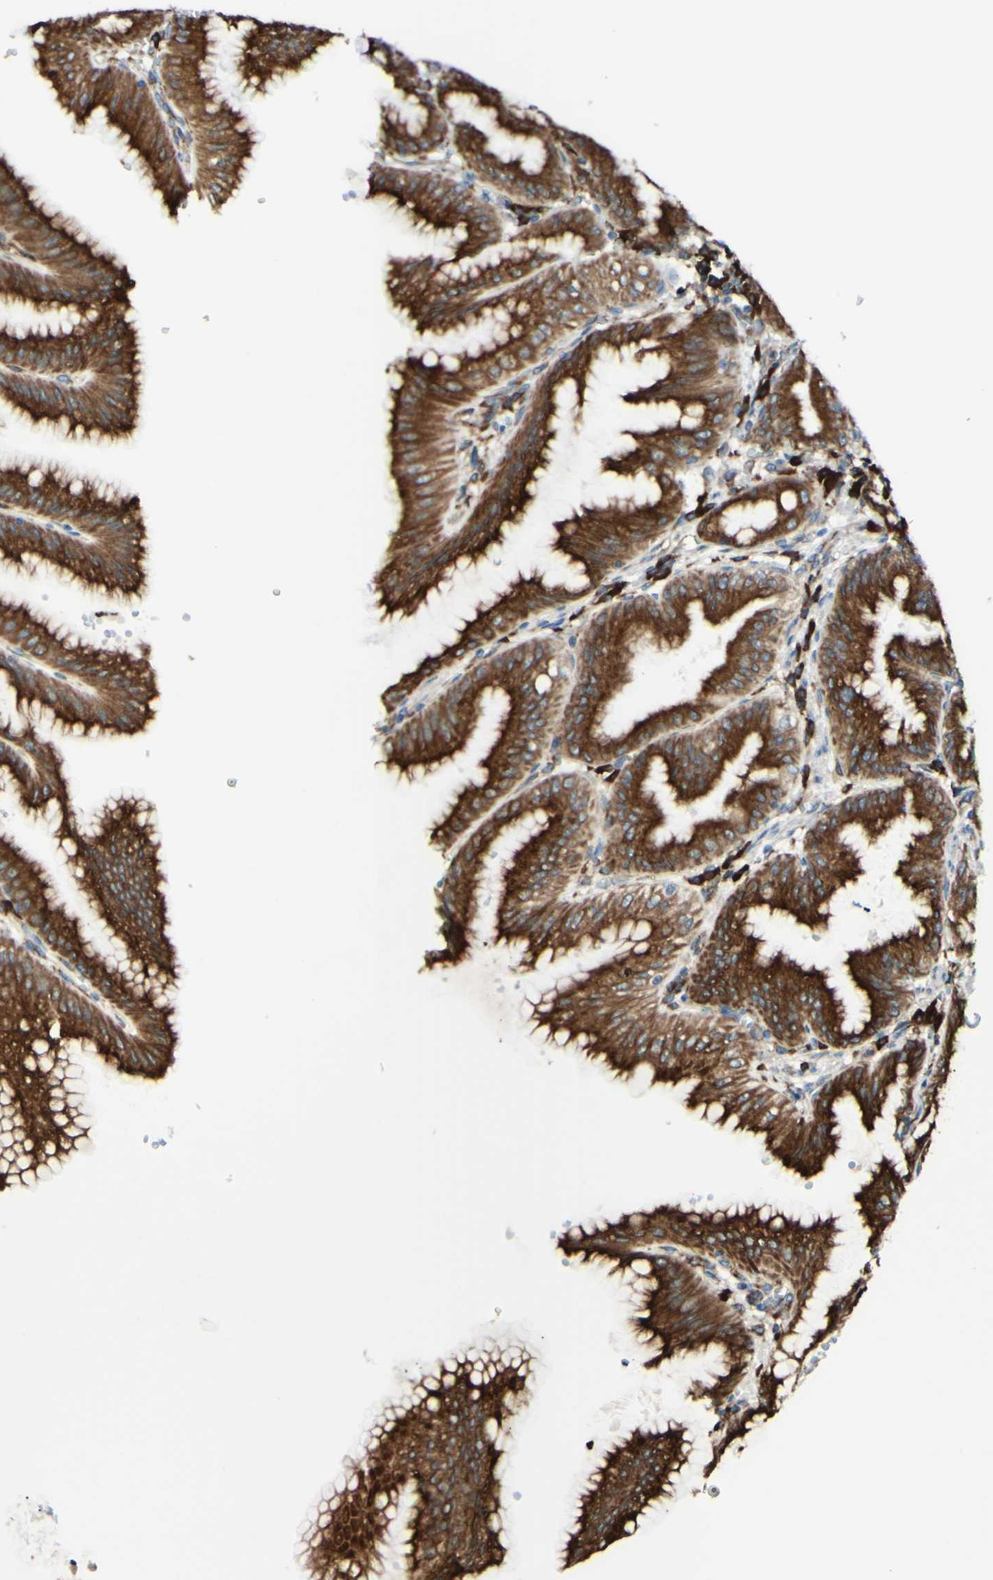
{"staining": {"intensity": "strong", "quantity": "25%-75%", "location": "cytoplasmic/membranous"}, "tissue": "stomach", "cell_type": "Glandular cells", "image_type": "normal", "snomed": [{"axis": "morphology", "description": "Normal tissue, NOS"}, {"axis": "topography", "description": "Stomach, lower"}], "caption": "This image reveals immunohistochemistry staining of normal stomach, with high strong cytoplasmic/membranous staining in approximately 25%-75% of glandular cells.", "gene": "DNAJB11", "patient": {"sex": "male", "age": 71}}